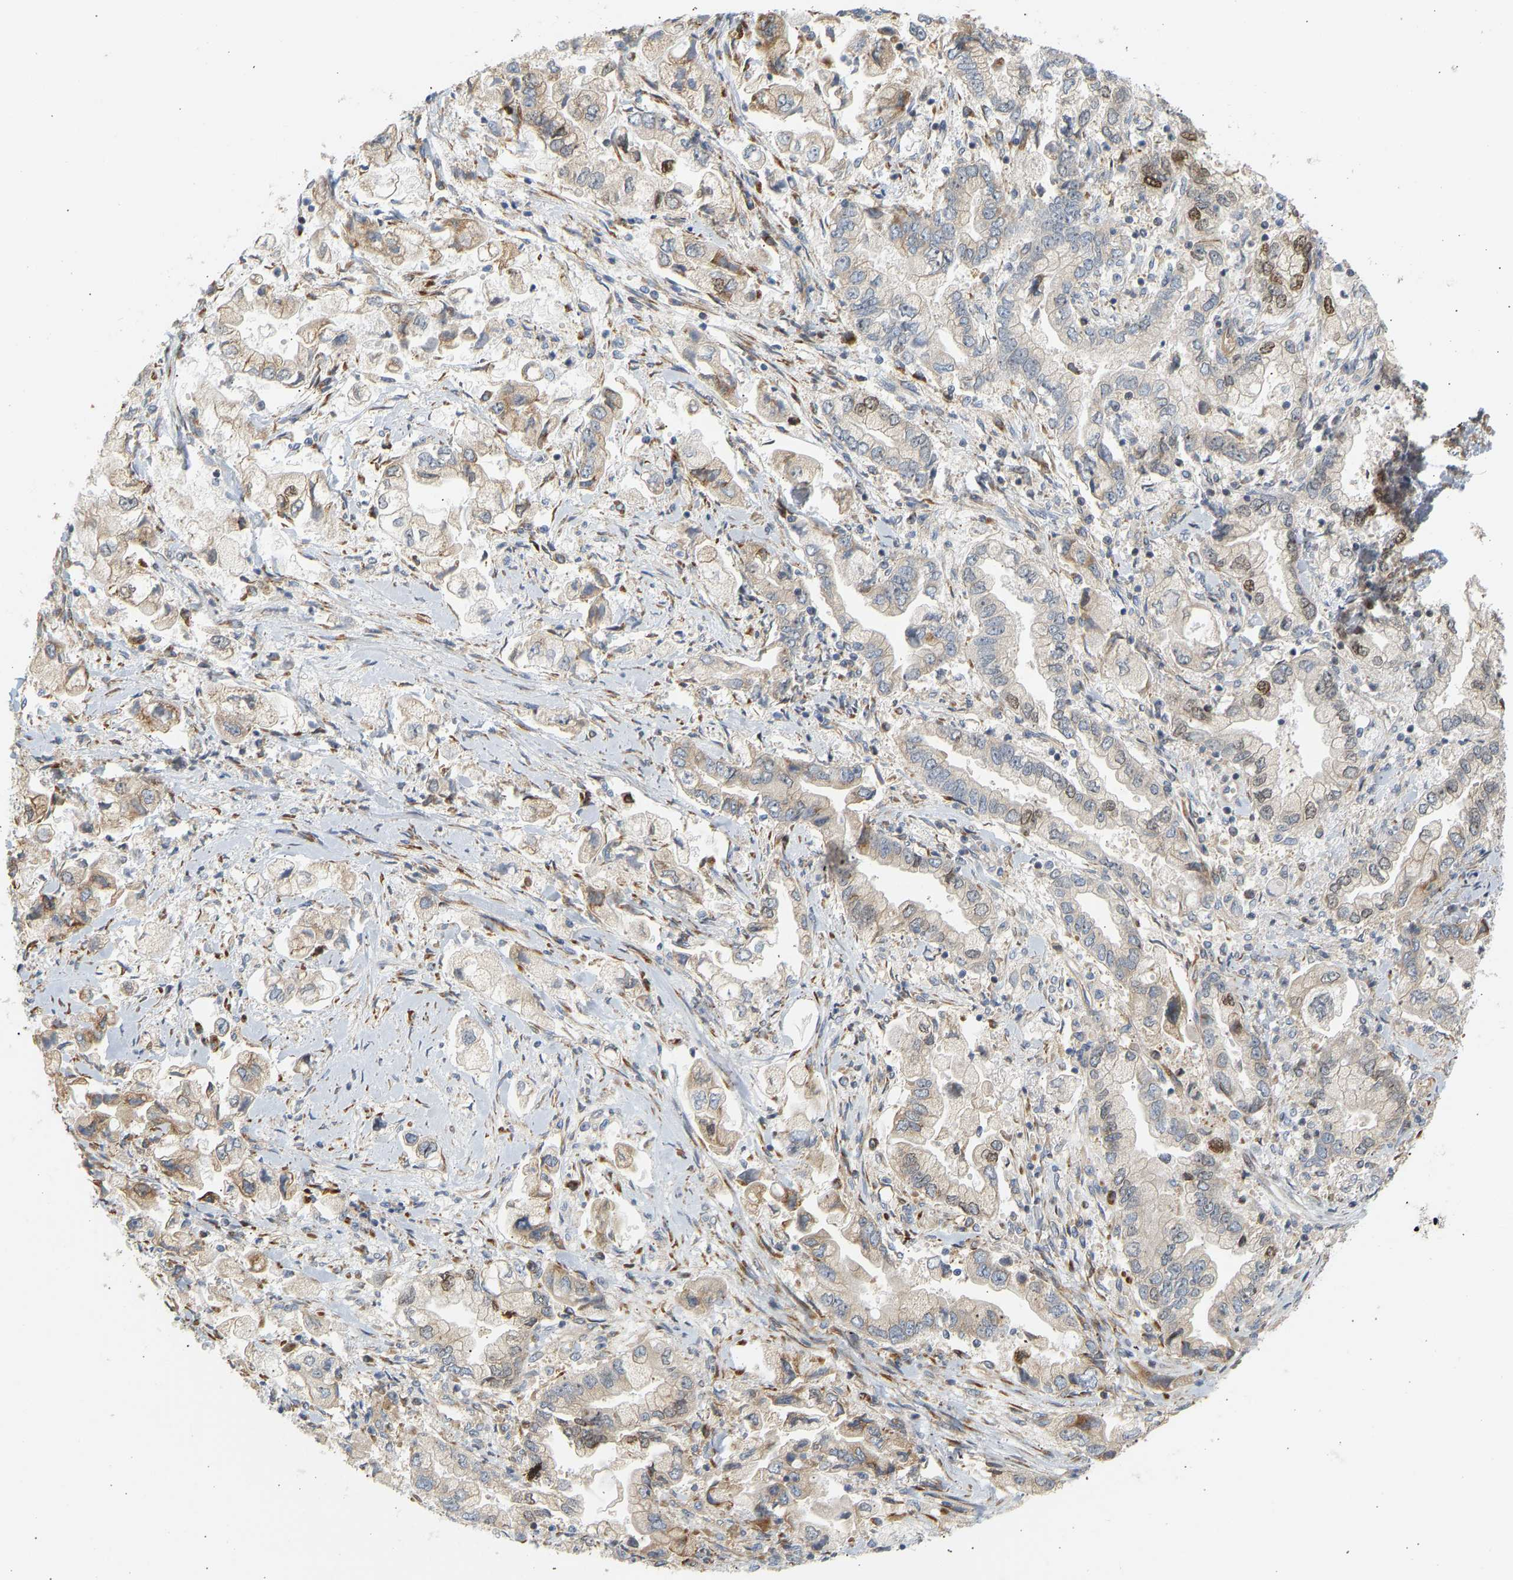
{"staining": {"intensity": "weak", "quantity": ">75%", "location": "cytoplasmic/membranous,nuclear"}, "tissue": "stomach cancer", "cell_type": "Tumor cells", "image_type": "cancer", "snomed": [{"axis": "morphology", "description": "Normal tissue, NOS"}, {"axis": "morphology", "description": "Adenocarcinoma, NOS"}, {"axis": "topography", "description": "Stomach"}], "caption": "The immunohistochemical stain labels weak cytoplasmic/membranous and nuclear expression in tumor cells of stomach cancer tissue.", "gene": "RPS14", "patient": {"sex": "male", "age": 62}}